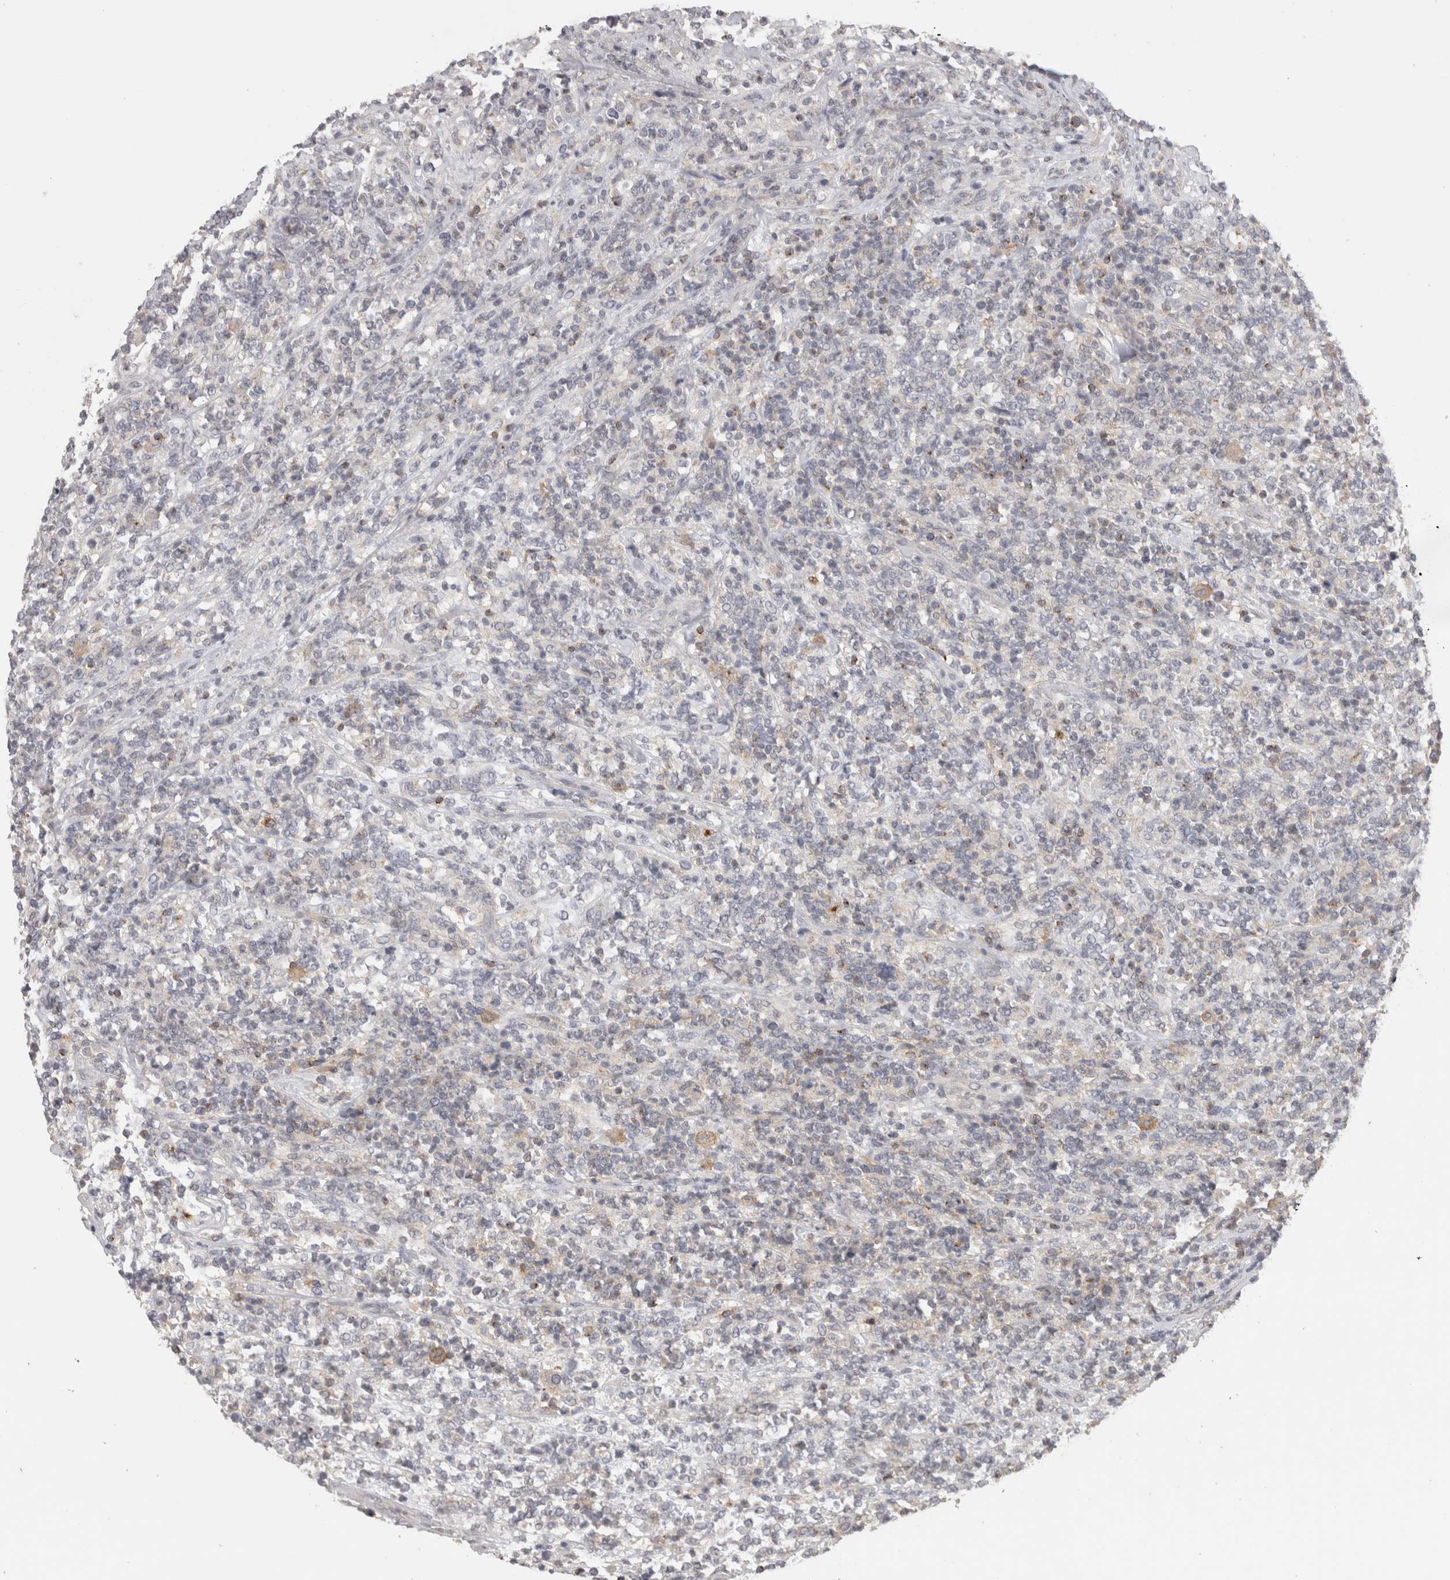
{"staining": {"intensity": "negative", "quantity": "none", "location": "none"}, "tissue": "lymphoma", "cell_type": "Tumor cells", "image_type": "cancer", "snomed": [{"axis": "morphology", "description": "Malignant lymphoma, non-Hodgkin's type, High grade"}, {"axis": "topography", "description": "Soft tissue"}], "caption": "IHC micrograph of human malignant lymphoma, non-Hodgkin's type (high-grade) stained for a protein (brown), which reveals no positivity in tumor cells. (DAB (3,3'-diaminobenzidine) immunohistochemistry (IHC) with hematoxylin counter stain).", "gene": "HAVCR2", "patient": {"sex": "male", "age": 18}}